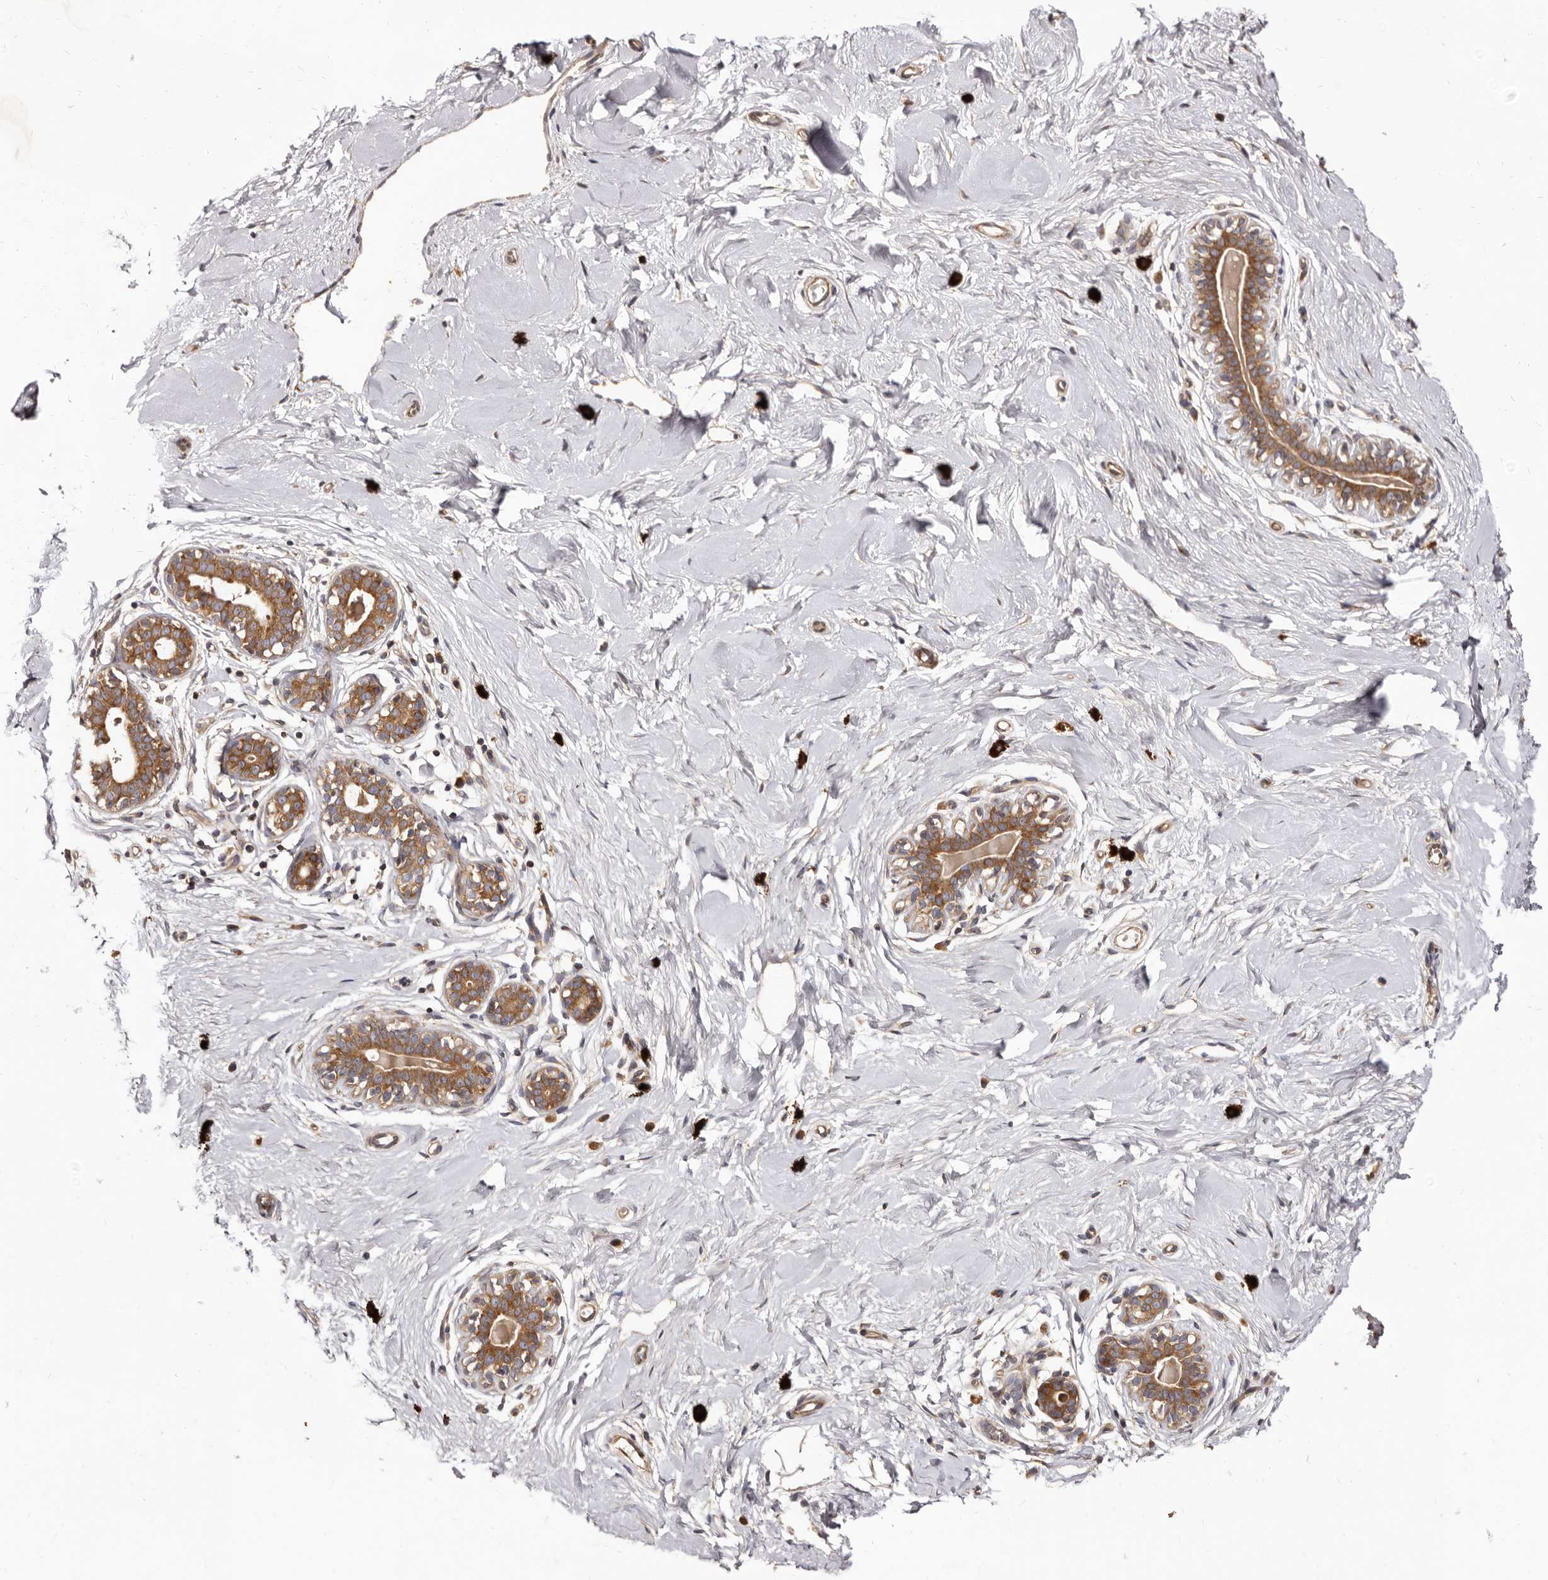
{"staining": {"intensity": "negative", "quantity": "none", "location": "none"}, "tissue": "breast", "cell_type": "Adipocytes", "image_type": "normal", "snomed": [{"axis": "morphology", "description": "Normal tissue, NOS"}, {"axis": "morphology", "description": "Adenoma, NOS"}, {"axis": "topography", "description": "Breast"}], "caption": "This is an immunohistochemistry (IHC) histopathology image of benign breast. There is no expression in adipocytes.", "gene": "ADAMTS20", "patient": {"sex": "female", "age": 23}}